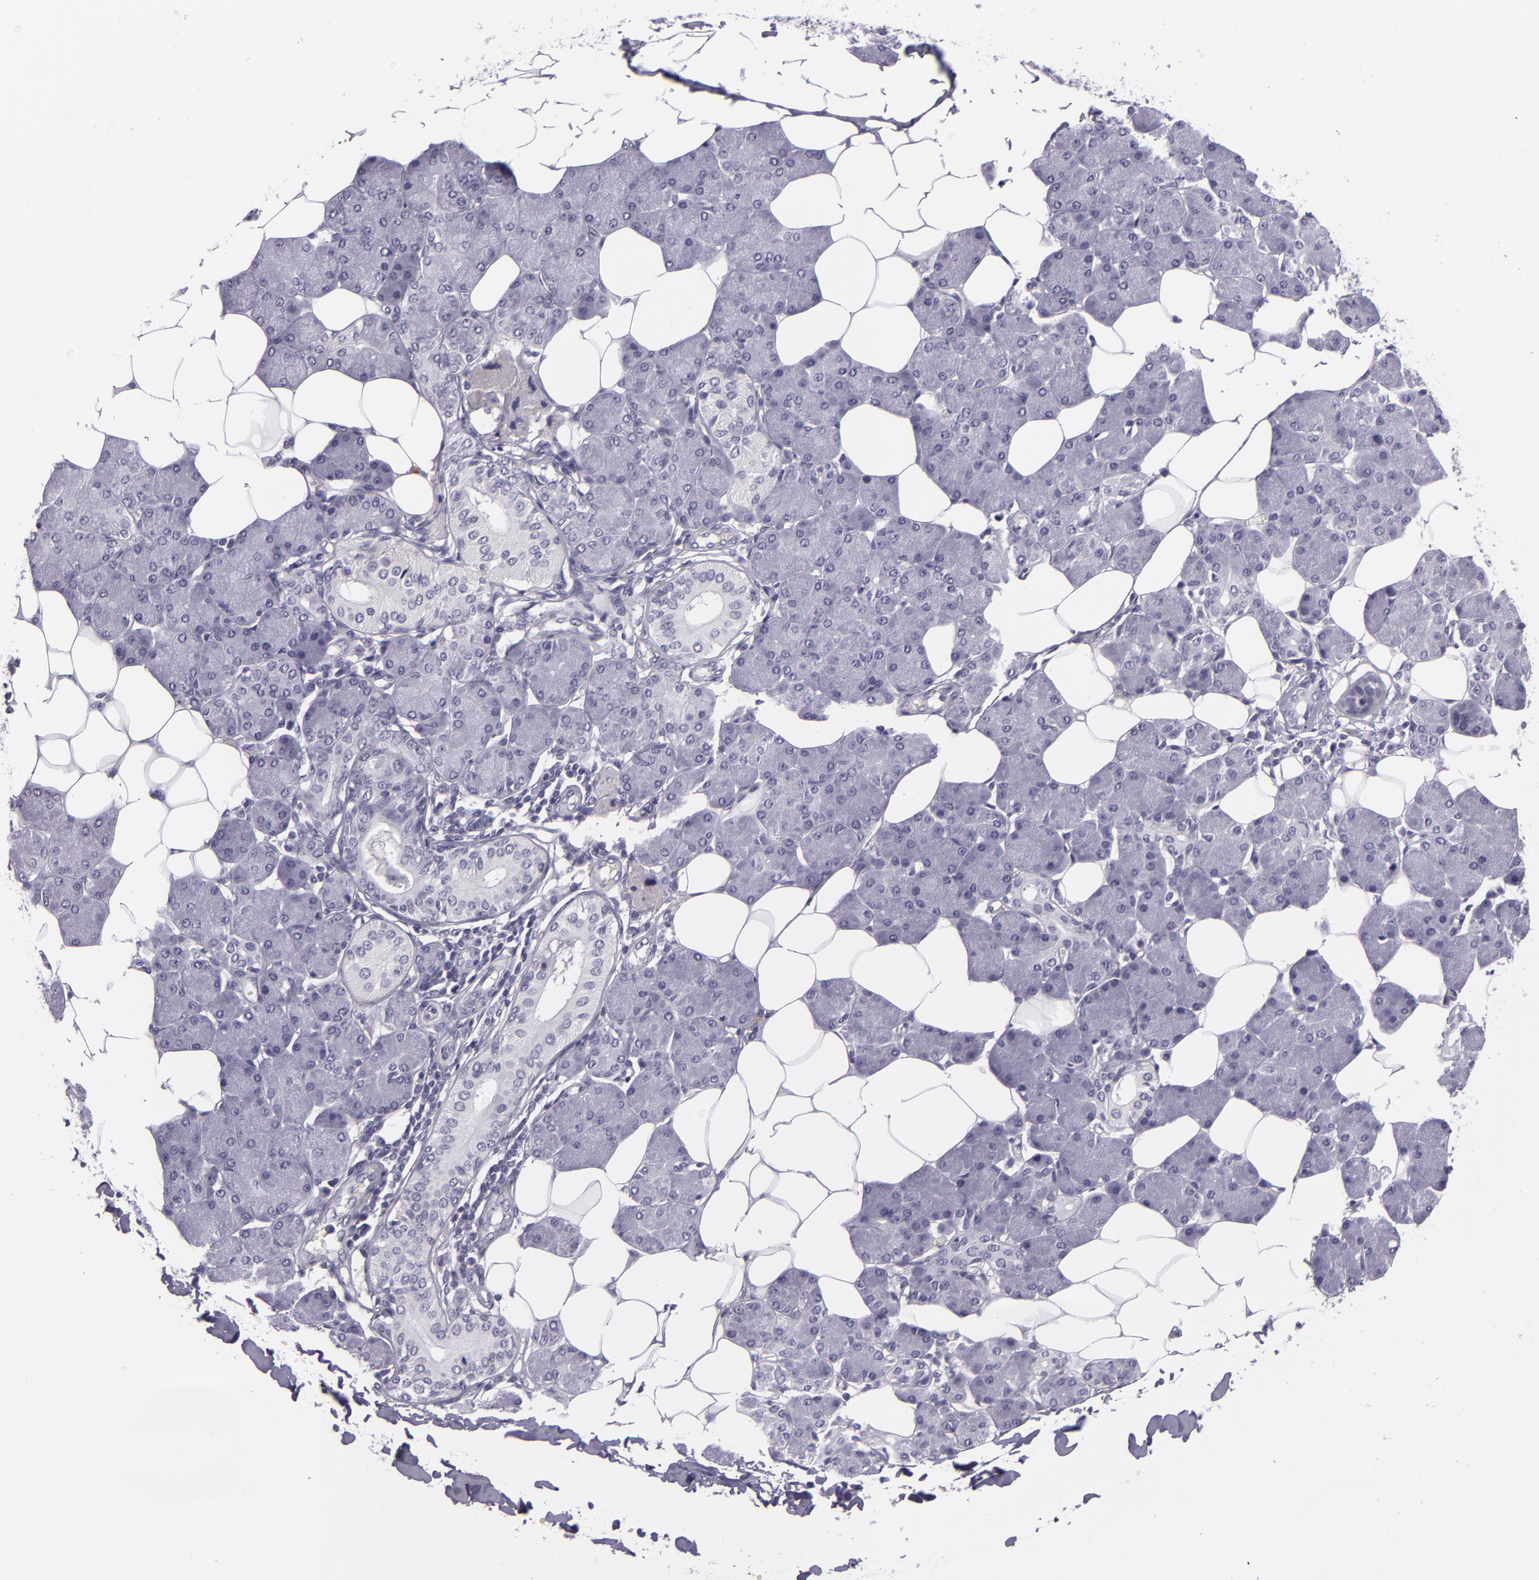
{"staining": {"intensity": "negative", "quantity": "none", "location": "none"}, "tissue": "salivary gland", "cell_type": "Glandular cells", "image_type": "normal", "snomed": [{"axis": "morphology", "description": "Normal tissue, NOS"}, {"axis": "morphology", "description": "Adenoma, NOS"}, {"axis": "topography", "description": "Salivary gland"}], "caption": "This is an IHC histopathology image of benign human salivary gland. There is no expression in glandular cells.", "gene": "INA", "patient": {"sex": "female", "age": 32}}